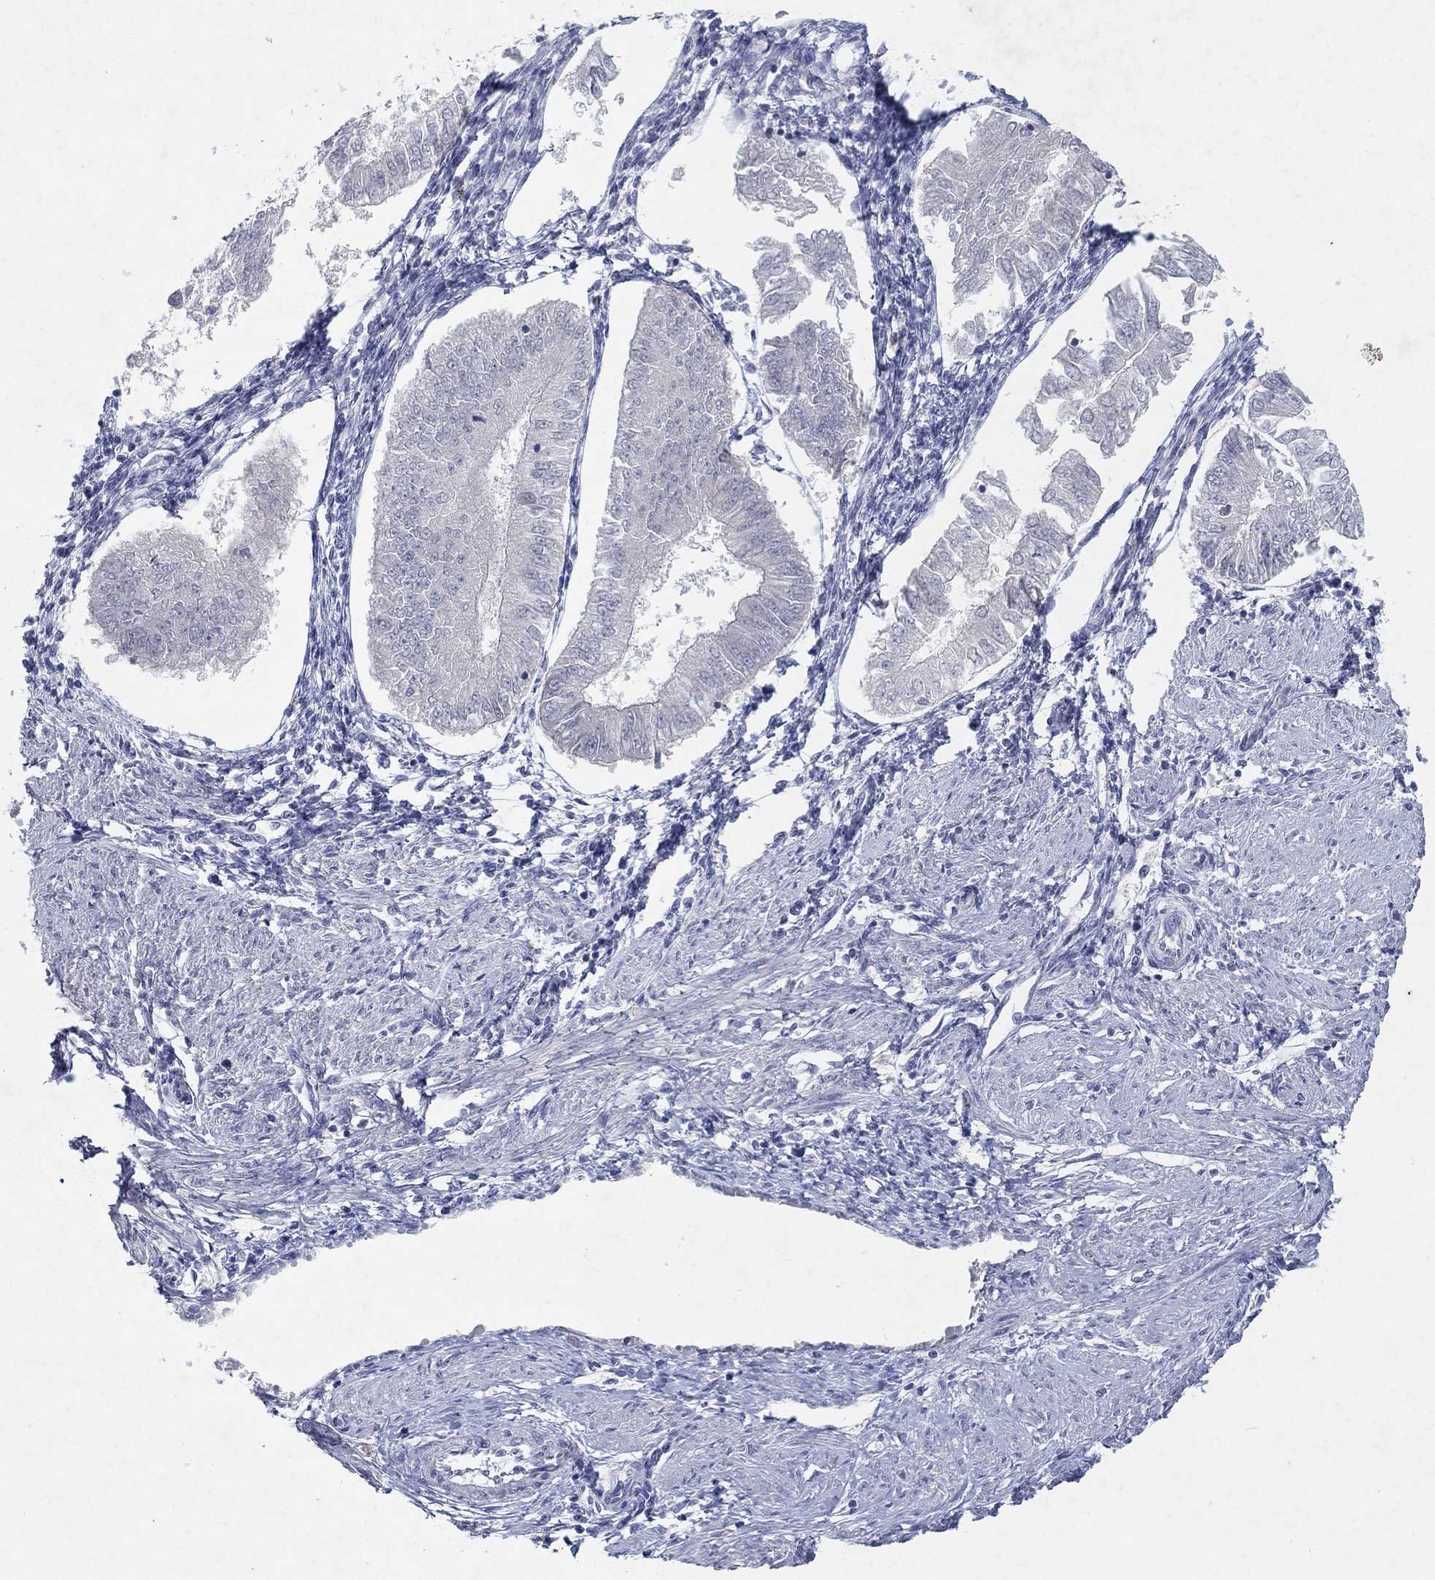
{"staining": {"intensity": "negative", "quantity": "none", "location": "none"}, "tissue": "endometrial cancer", "cell_type": "Tumor cells", "image_type": "cancer", "snomed": [{"axis": "morphology", "description": "Adenocarcinoma, NOS"}, {"axis": "topography", "description": "Endometrium"}], "caption": "Immunohistochemical staining of endometrial cancer (adenocarcinoma) shows no significant expression in tumor cells. (DAB immunohistochemistry with hematoxylin counter stain).", "gene": "KRT40", "patient": {"sex": "female", "age": 53}}